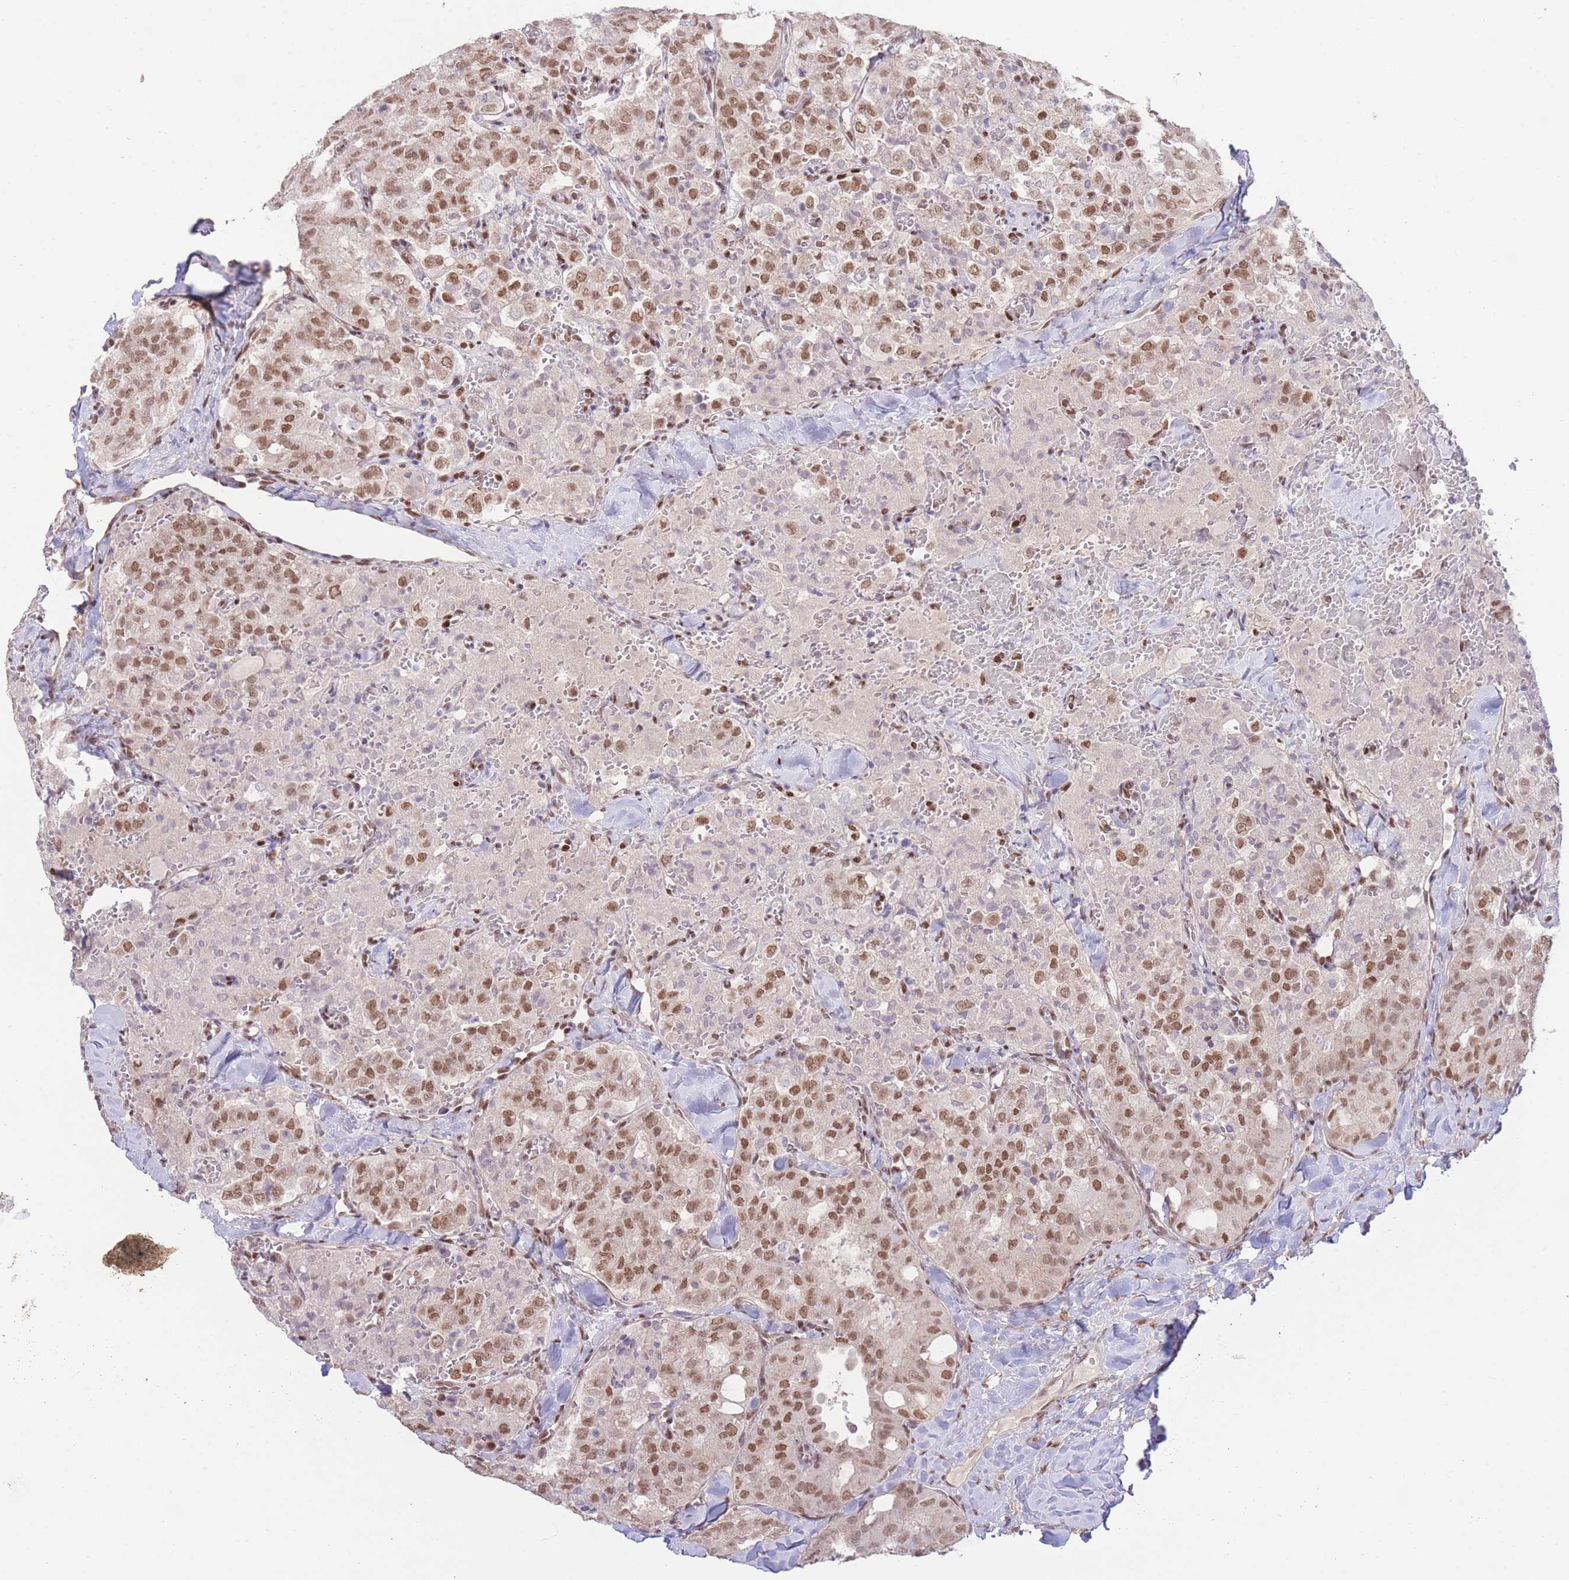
{"staining": {"intensity": "moderate", "quantity": ">75%", "location": "nuclear"}, "tissue": "thyroid cancer", "cell_type": "Tumor cells", "image_type": "cancer", "snomed": [{"axis": "morphology", "description": "Follicular adenoma carcinoma, NOS"}, {"axis": "topography", "description": "Thyroid gland"}], "caption": "Immunohistochemistry photomicrograph of neoplastic tissue: thyroid cancer stained using immunohistochemistry (IHC) displays medium levels of moderate protein expression localized specifically in the nuclear of tumor cells, appearing as a nuclear brown color.", "gene": "CARD8", "patient": {"sex": "male", "age": 75}}